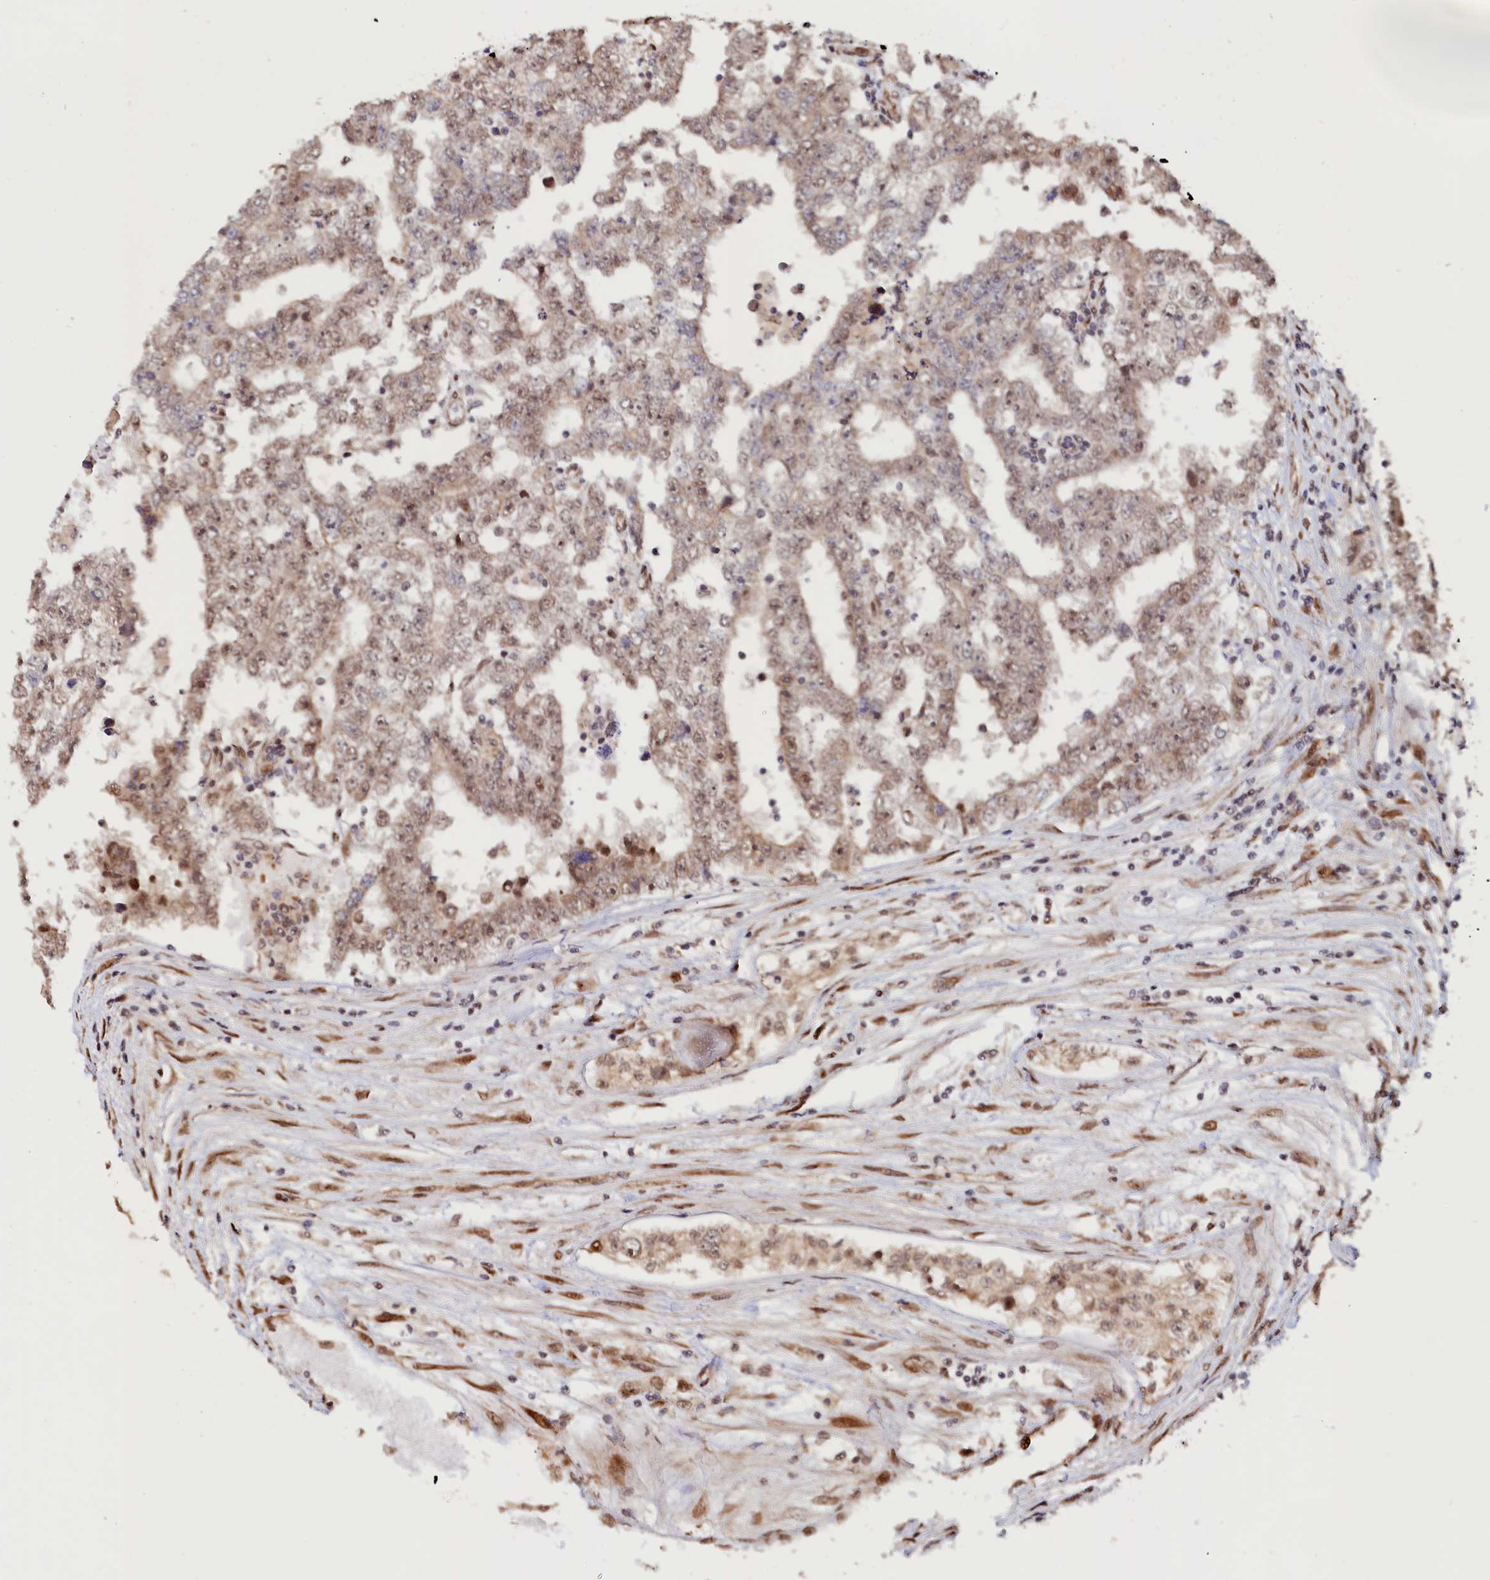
{"staining": {"intensity": "weak", "quantity": "25%-75%", "location": "nuclear"}, "tissue": "testis cancer", "cell_type": "Tumor cells", "image_type": "cancer", "snomed": [{"axis": "morphology", "description": "Carcinoma, Embryonal, NOS"}, {"axis": "topography", "description": "Testis"}], "caption": "Immunohistochemical staining of human testis cancer (embryonal carcinoma) demonstrates weak nuclear protein staining in about 25%-75% of tumor cells. (Brightfield microscopy of DAB IHC at high magnification).", "gene": "ANKRD24", "patient": {"sex": "male", "age": 25}}